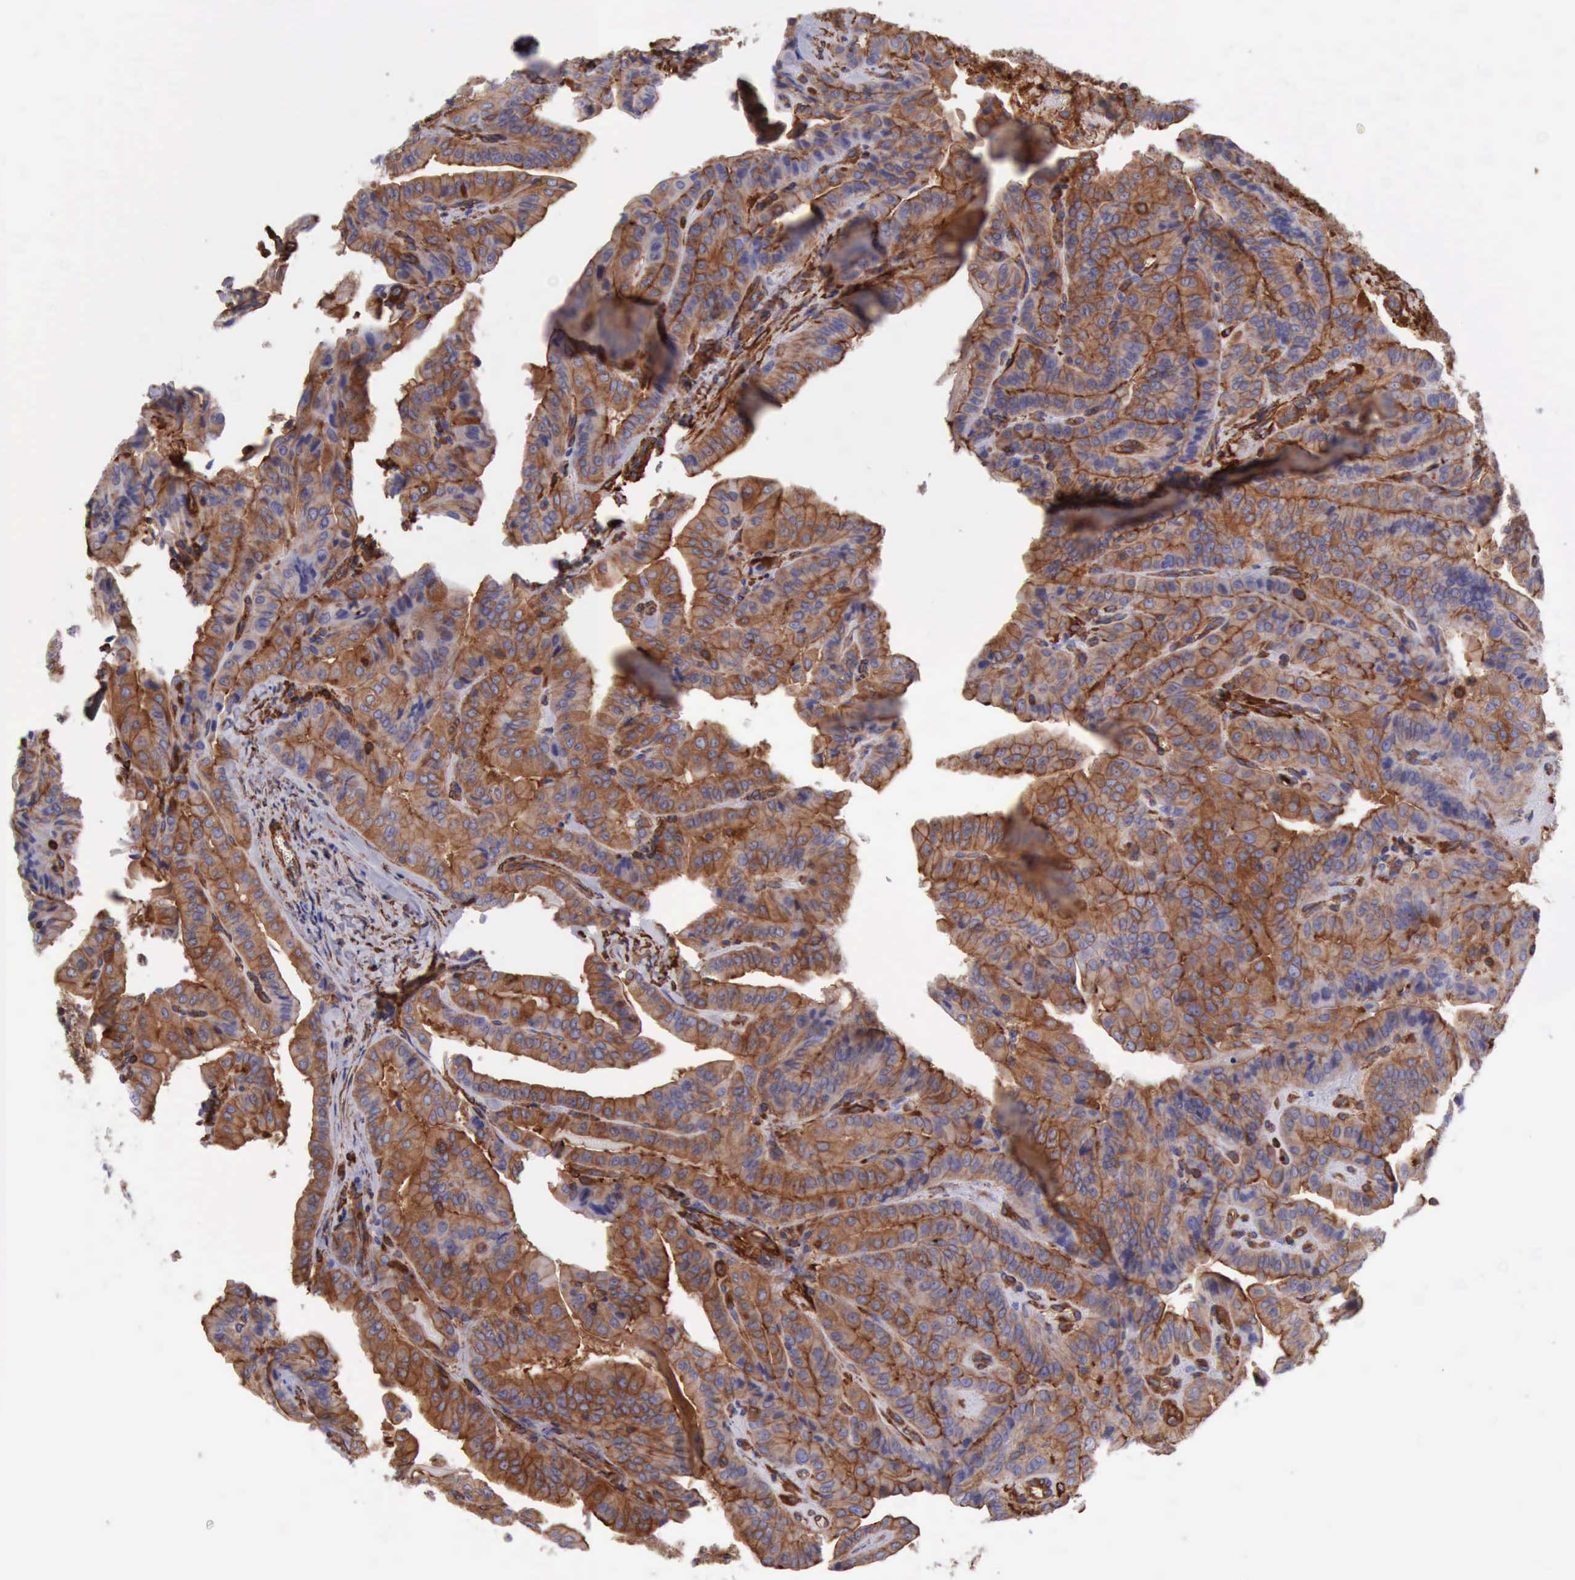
{"staining": {"intensity": "moderate", "quantity": ">75%", "location": "cytoplasmic/membranous"}, "tissue": "thyroid cancer", "cell_type": "Tumor cells", "image_type": "cancer", "snomed": [{"axis": "morphology", "description": "Papillary adenocarcinoma, NOS"}, {"axis": "topography", "description": "Thyroid gland"}], "caption": "Protein expression analysis of human thyroid cancer (papillary adenocarcinoma) reveals moderate cytoplasmic/membranous positivity in approximately >75% of tumor cells. The staining is performed using DAB brown chromogen to label protein expression. The nuclei are counter-stained blue using hematoxylin.", "gene": "FLNA", "patient": {"sex": "female", "age": 71}}